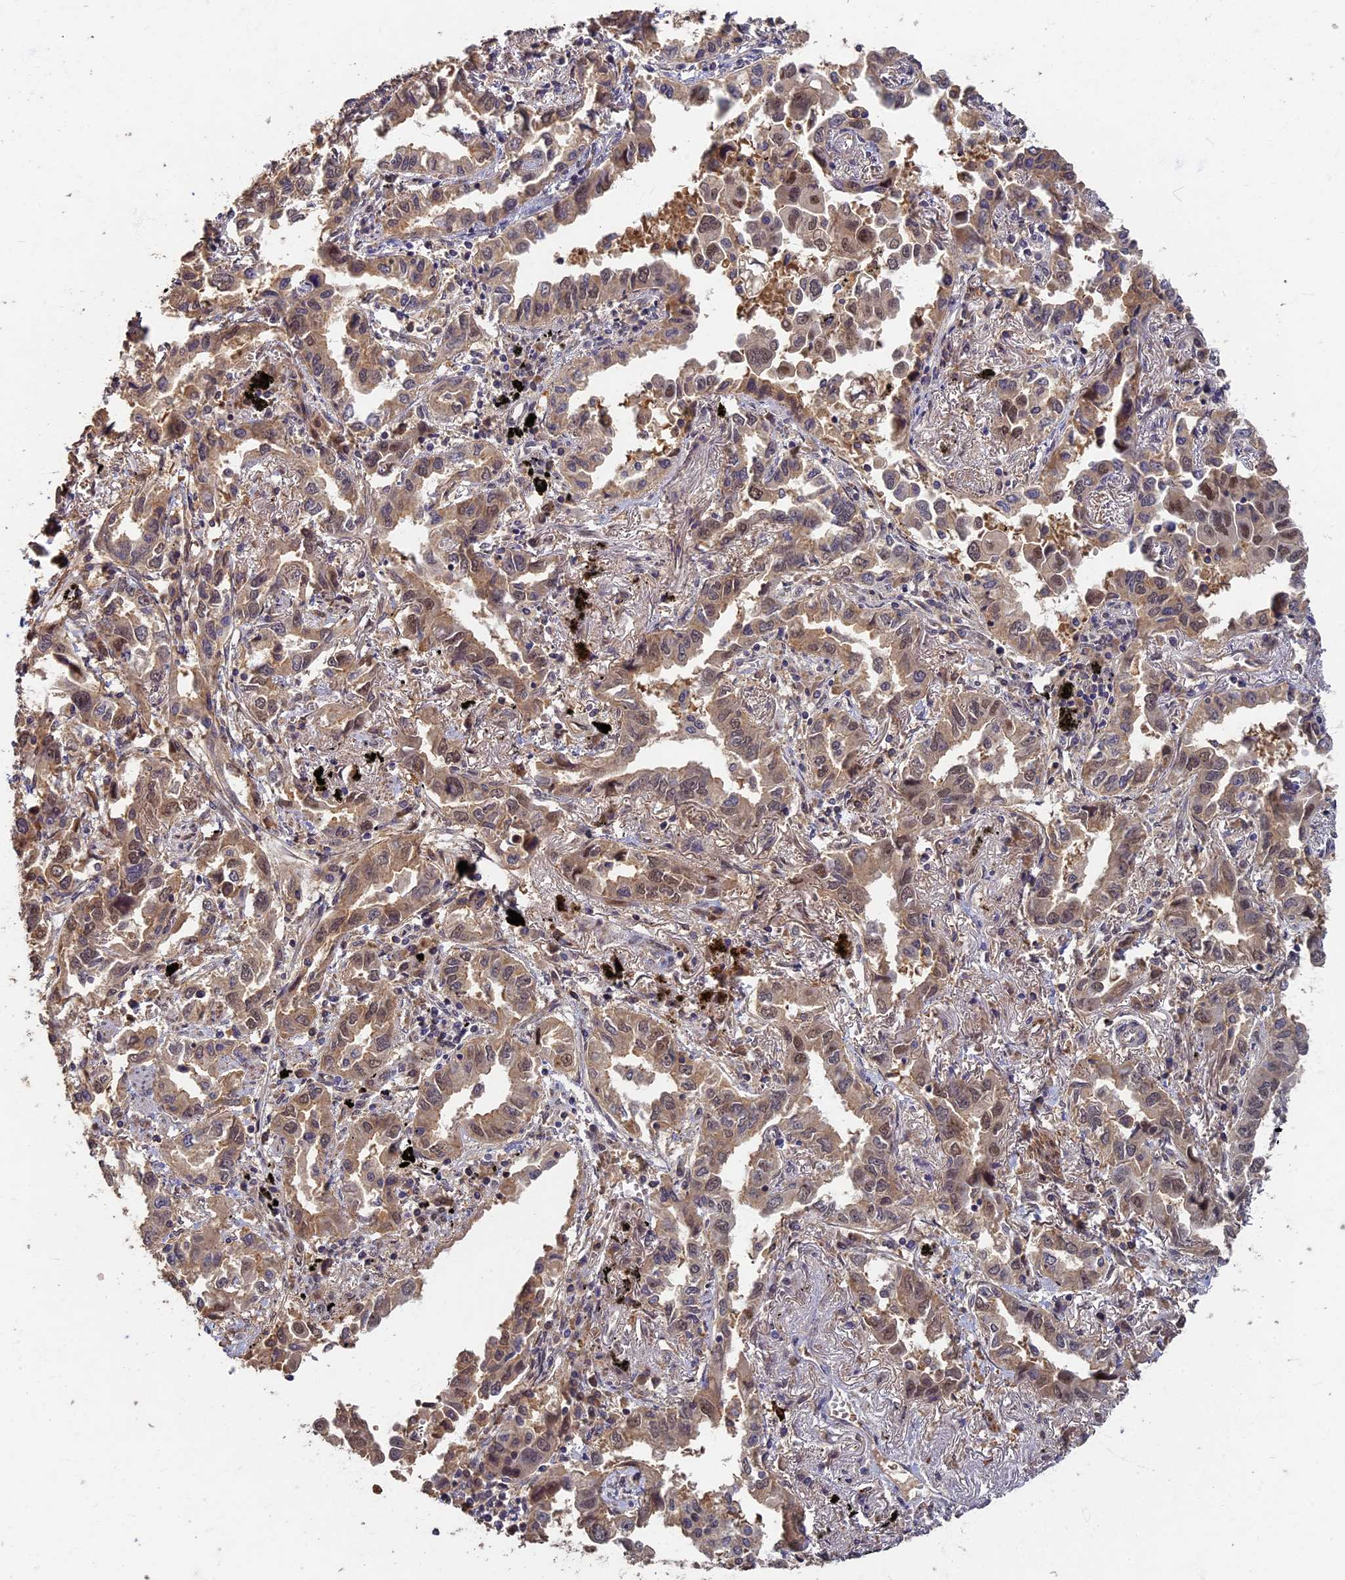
{"staining": {"intensity": "moderate", "quantity": ">75%", "location": "cytoplasmic/membranous,nuclear"}, "tissue": "lung cancer", "cell_type": "Tumor cells", "image_type": "cancer", "snomed": [{"axis": "morphology", "description": "Adenocarcinoma, NOS"}, {"axis": "topography", "description": "Lung"}], "caption": "Lung cancer stained with a brown dye displays moderate cytoplasmic/membranous and nuclear positive staining in about >75% of tumor cells.", "gene": "RSPH3", "patient": {"sex": "male", "age": 67}}